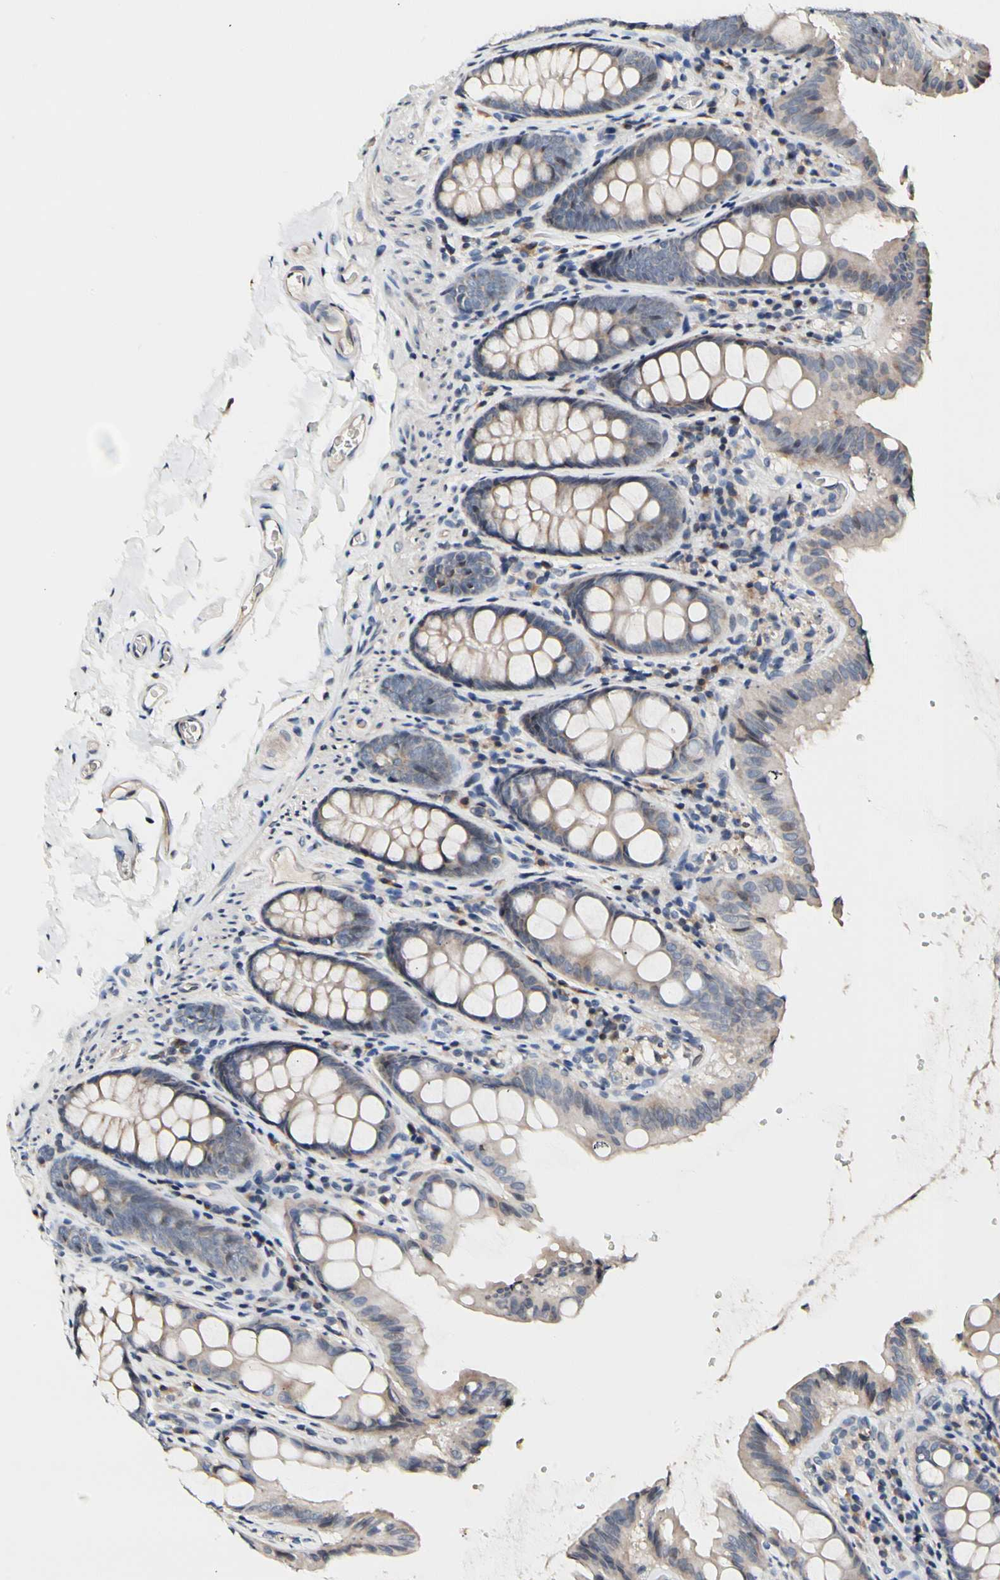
{"staining": {"intensity": "weak", "quantity": "<25%", "location": "cytoplasmic/membranous"}, "tissue": "colon", "cell_type": "Endothelial cells", "image_type": "normal", "snomed": [{"axis": "morphology", "description": "Normal tissue, NOS"}, {"axis": "topography", "description": "Colon"}], "caption": "Immunohistochemical staining of unremarkable human colon exhibits no significant staining in endothelial cells.", "gene": "SOX30", "patient": {"sex": "female", "age": 61}}